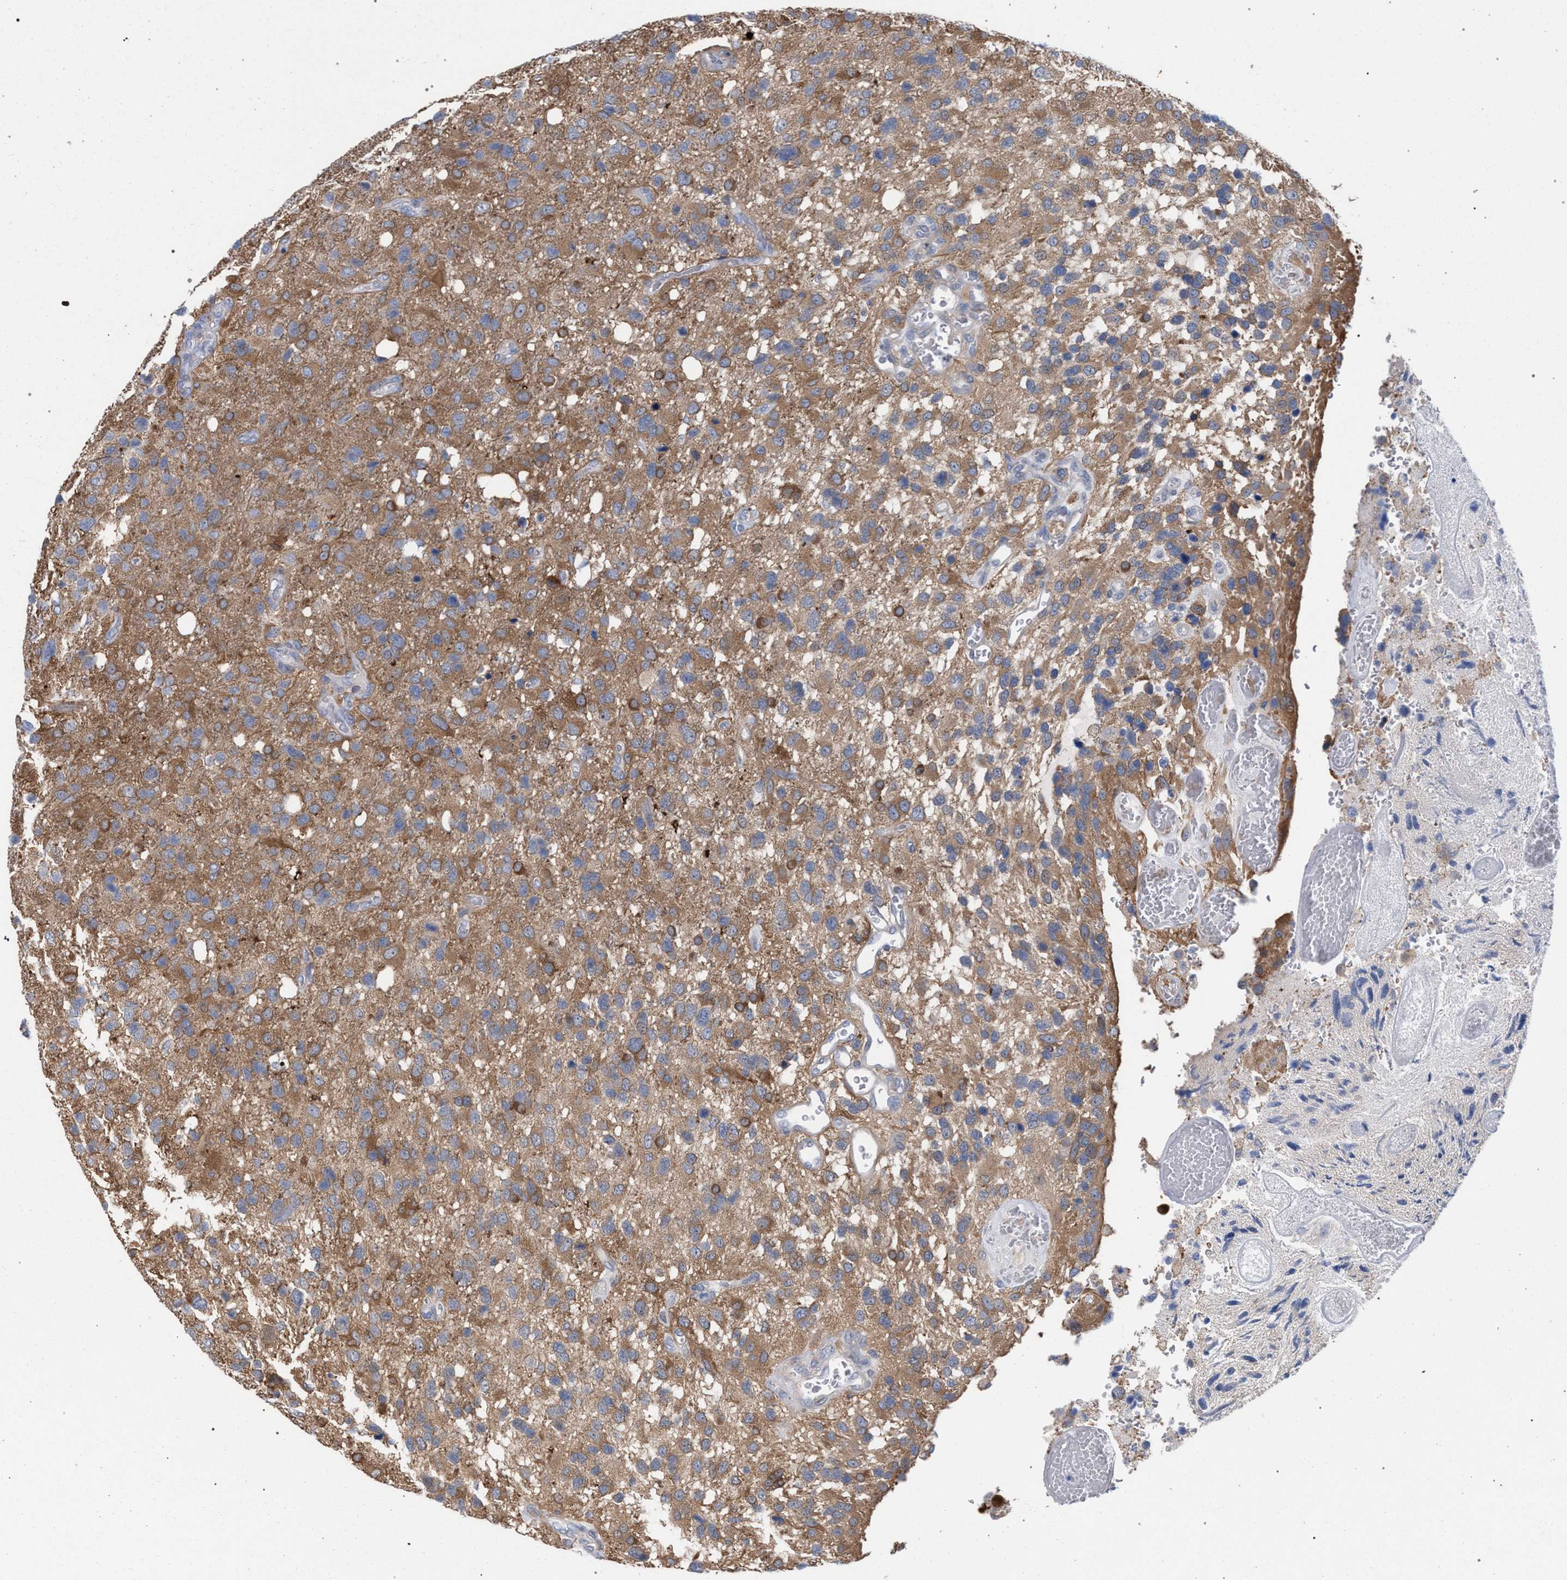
{"staining": {"intensity": "moderate", "quantity": ">75%", "location": "cytoplasmic/membranous"}, "tissue": "glioma", "cell_type": "Tumor cells", "image_type": "cancer", "snomed": [{"axis": "morphology", "description": "Glioma, malignant, High grade"}, {"axis": "topography", "description": "Brain"}], "caption": "Malignant glioma (high-grade) stained with DAB immunohistochemistry (IHC) exhibits medium levels of moderate cytoplasmic/membranous positivity in approximately >75% of tumor cells.", "gene": "FHOD3", "patient": {"sex": "female", "age": 58}}